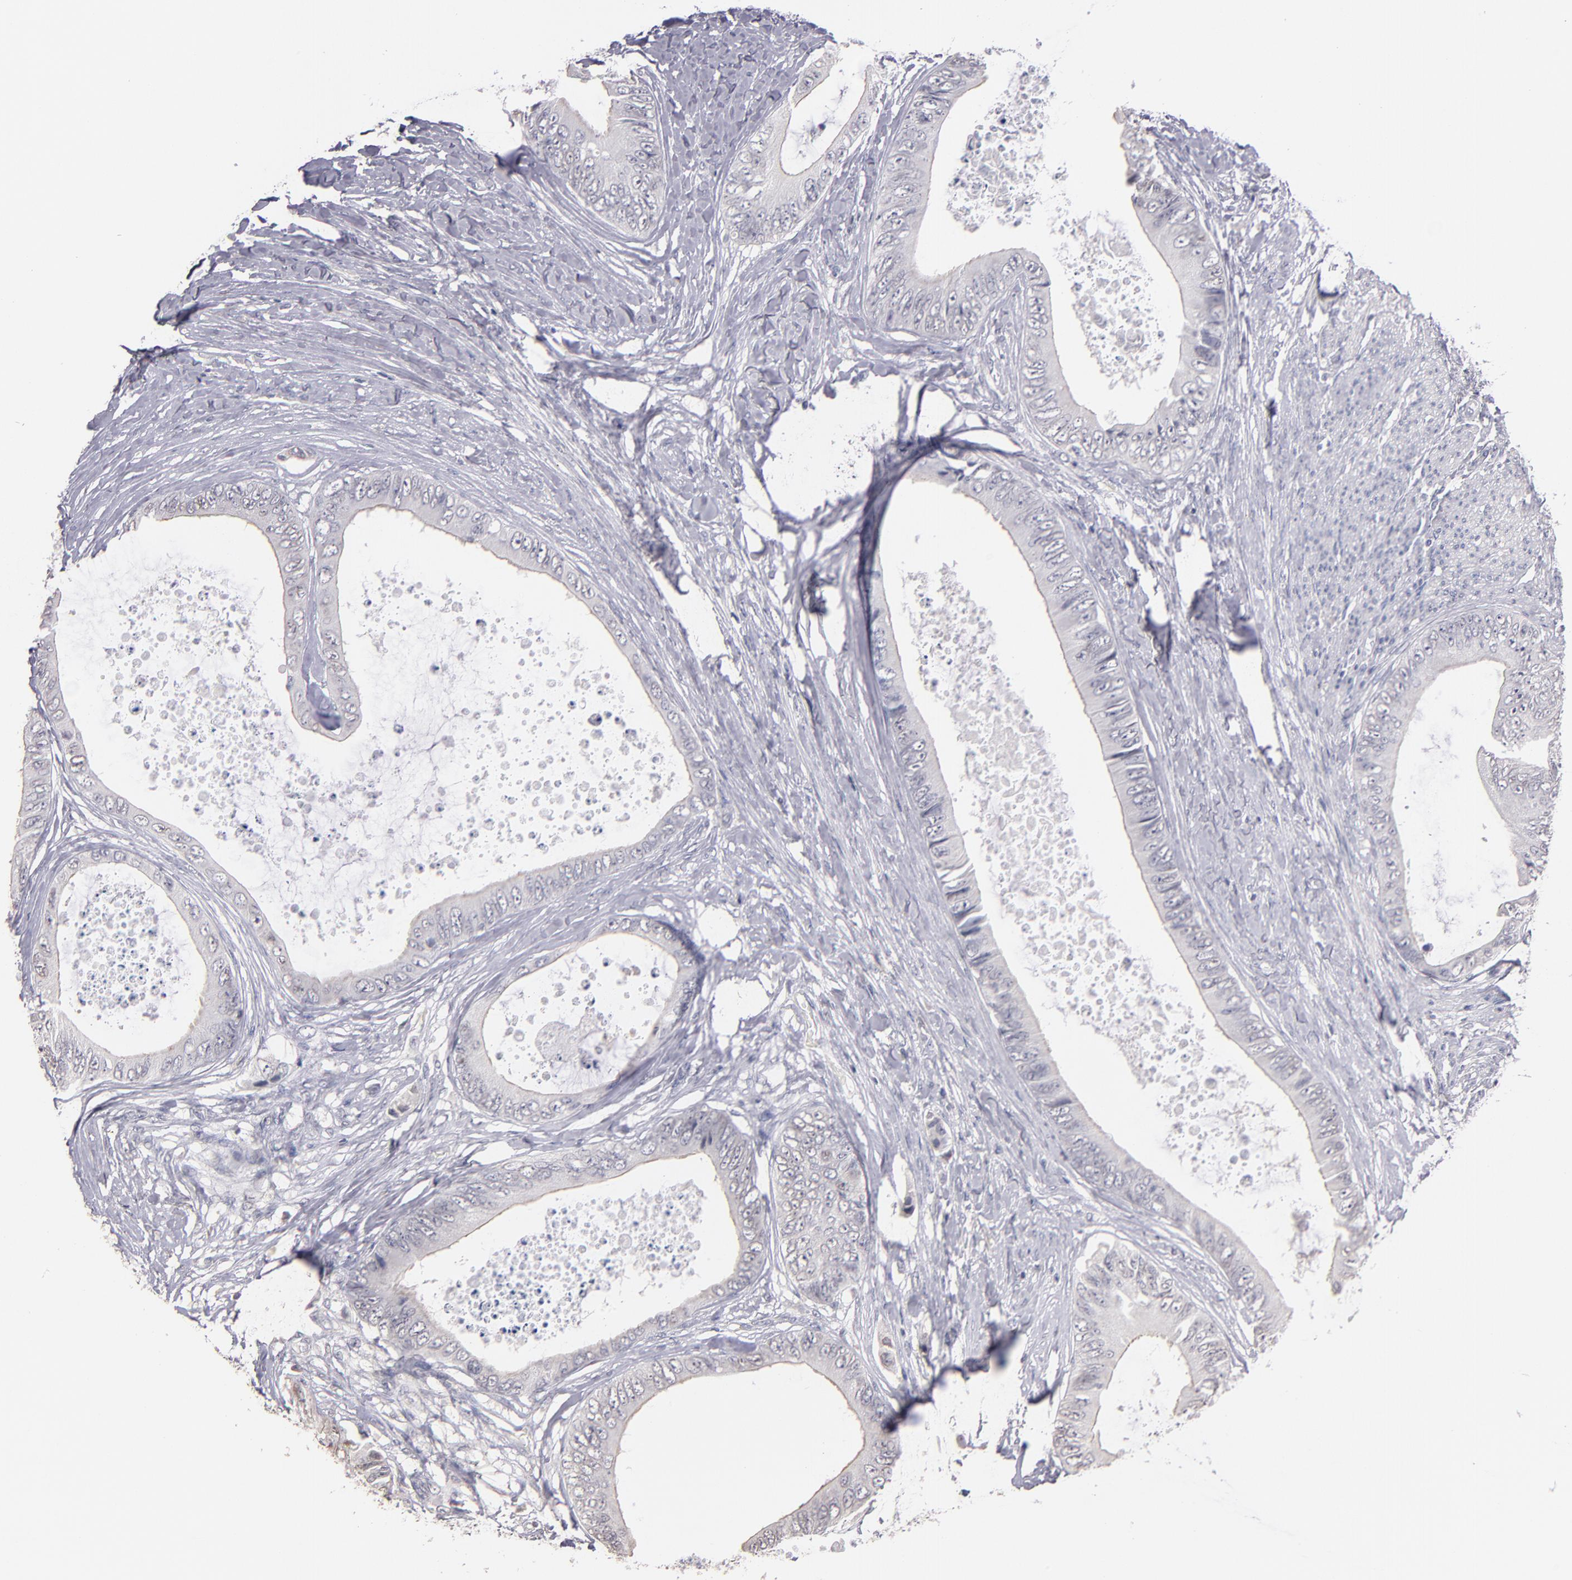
{"staining": {"intensity": "negative", "quantity": "none", "location": "none"}, "tissue": "colorectal cancer", "cell_type": "Tumor cells", "image_type": "cancer", "snomed": [{"axis": "morphology", "description": "Normal tissue, NOS"}, {"axis": "morphology", "description": "Adenocarcinoma, NOS"}, {"axis": "topography", "description": "Rectum"}, {"axis": "topography", "description": "Peripheral nerve tissue"}], "caption": "An image of colorectal cancer (adenocarcinoma) stained for a protein displays no brown staining in tumor cells. (Brightfield microscopy of DAB (3,3'-diaminobenzidine) immunohistochemistry (IHC) at high magnification).", "gene": "SOX10", "patient": {"sex": "female", "age": 77}}